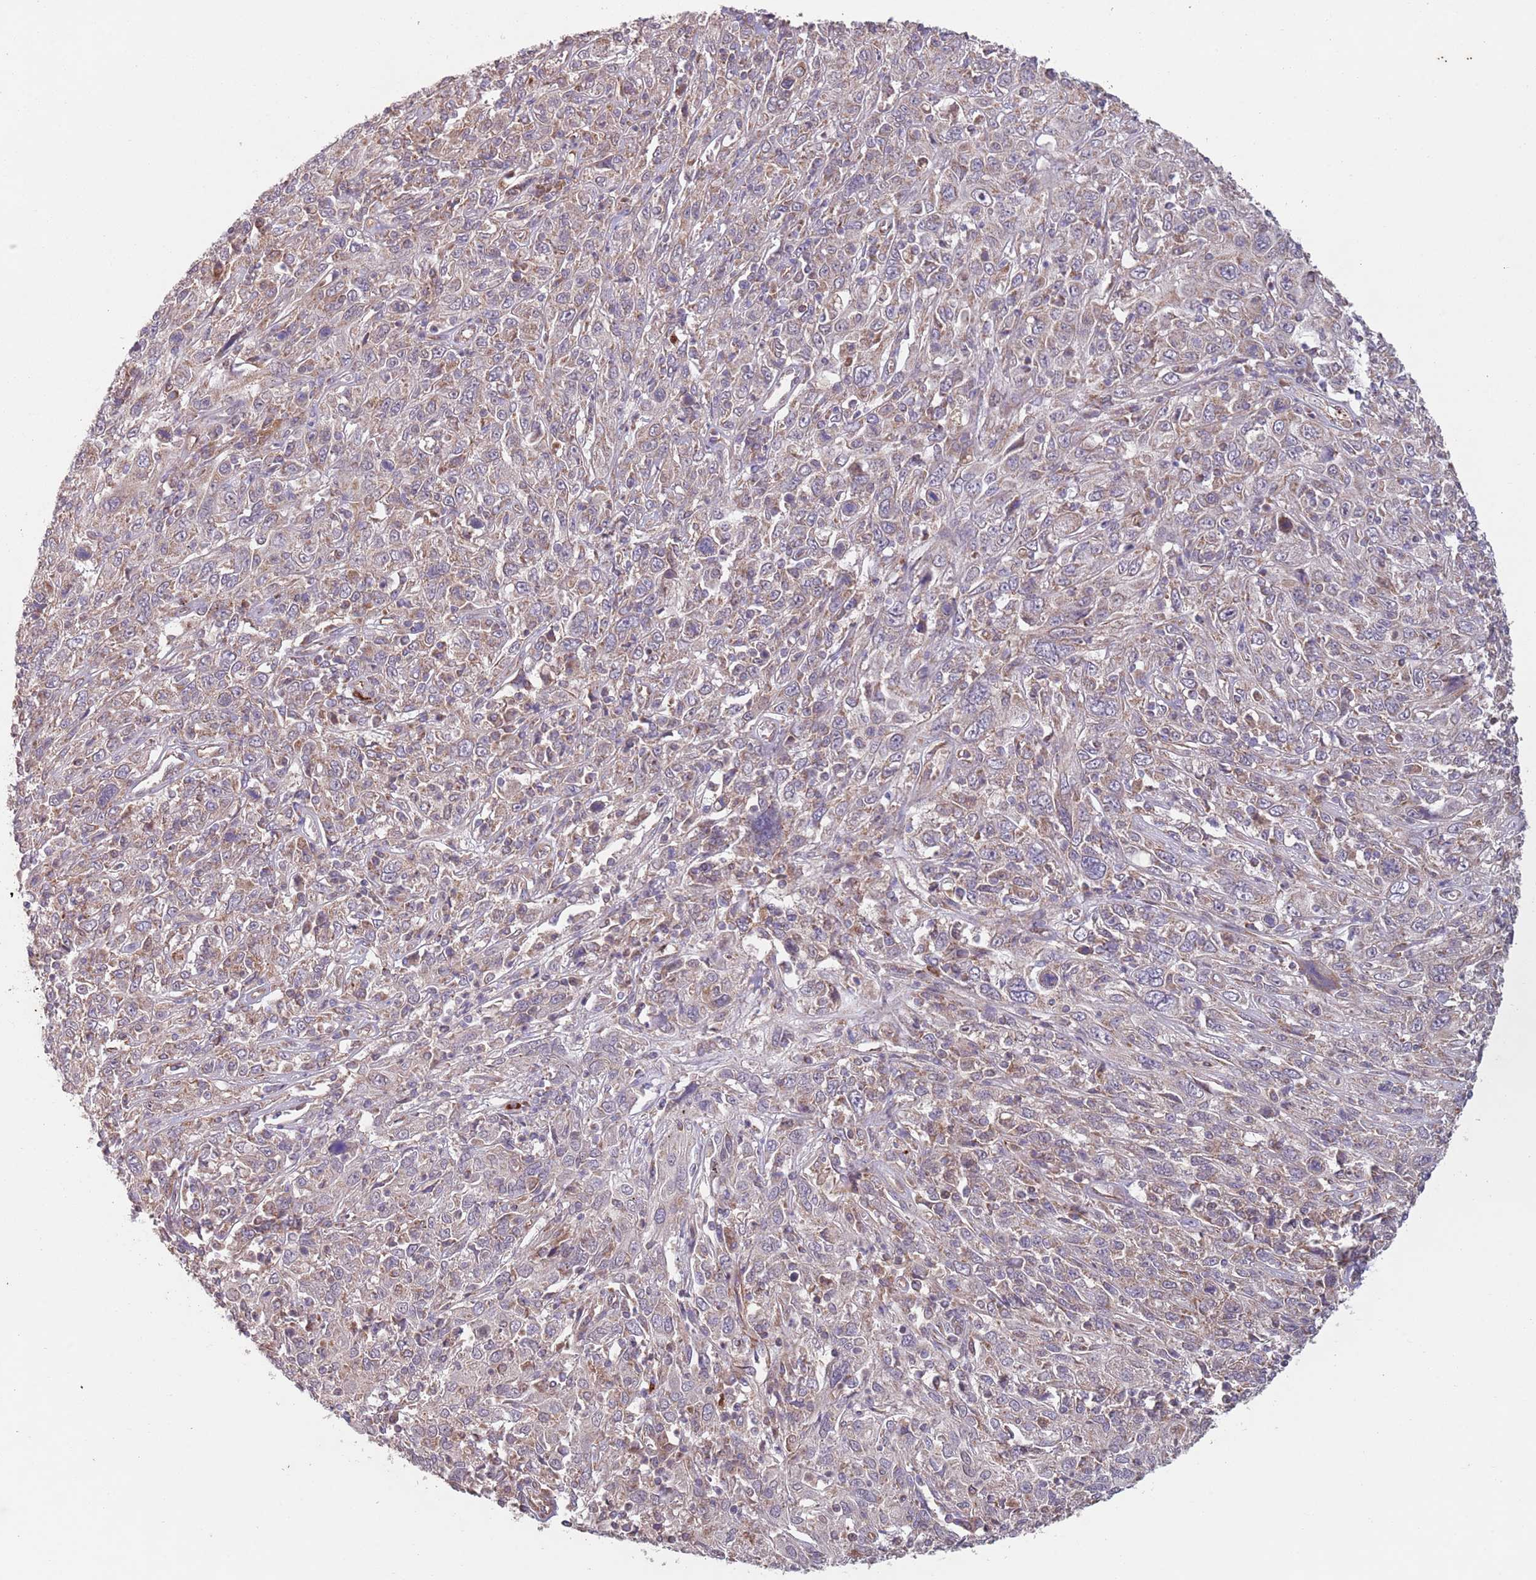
{"staining": {"intensity": "weak", "quantity": "<25%", "location": "cytoplasmic/membranous"}, "tissue": "cervical cancer", "cell_type": "Tumor cells", "image_type": "cancer", "snomed": [{"axis": "morphology", "description": "Squamous cell carcinoma, NOS"}, {"axis": "topography", "description": "Cervix"}], "caption": "Immunohistochemistry (IHC) of human cervical cancer shows no positivity in tumor cells.", "gene": "CHD9", "patient": {"sex": "female", "age": 46}}